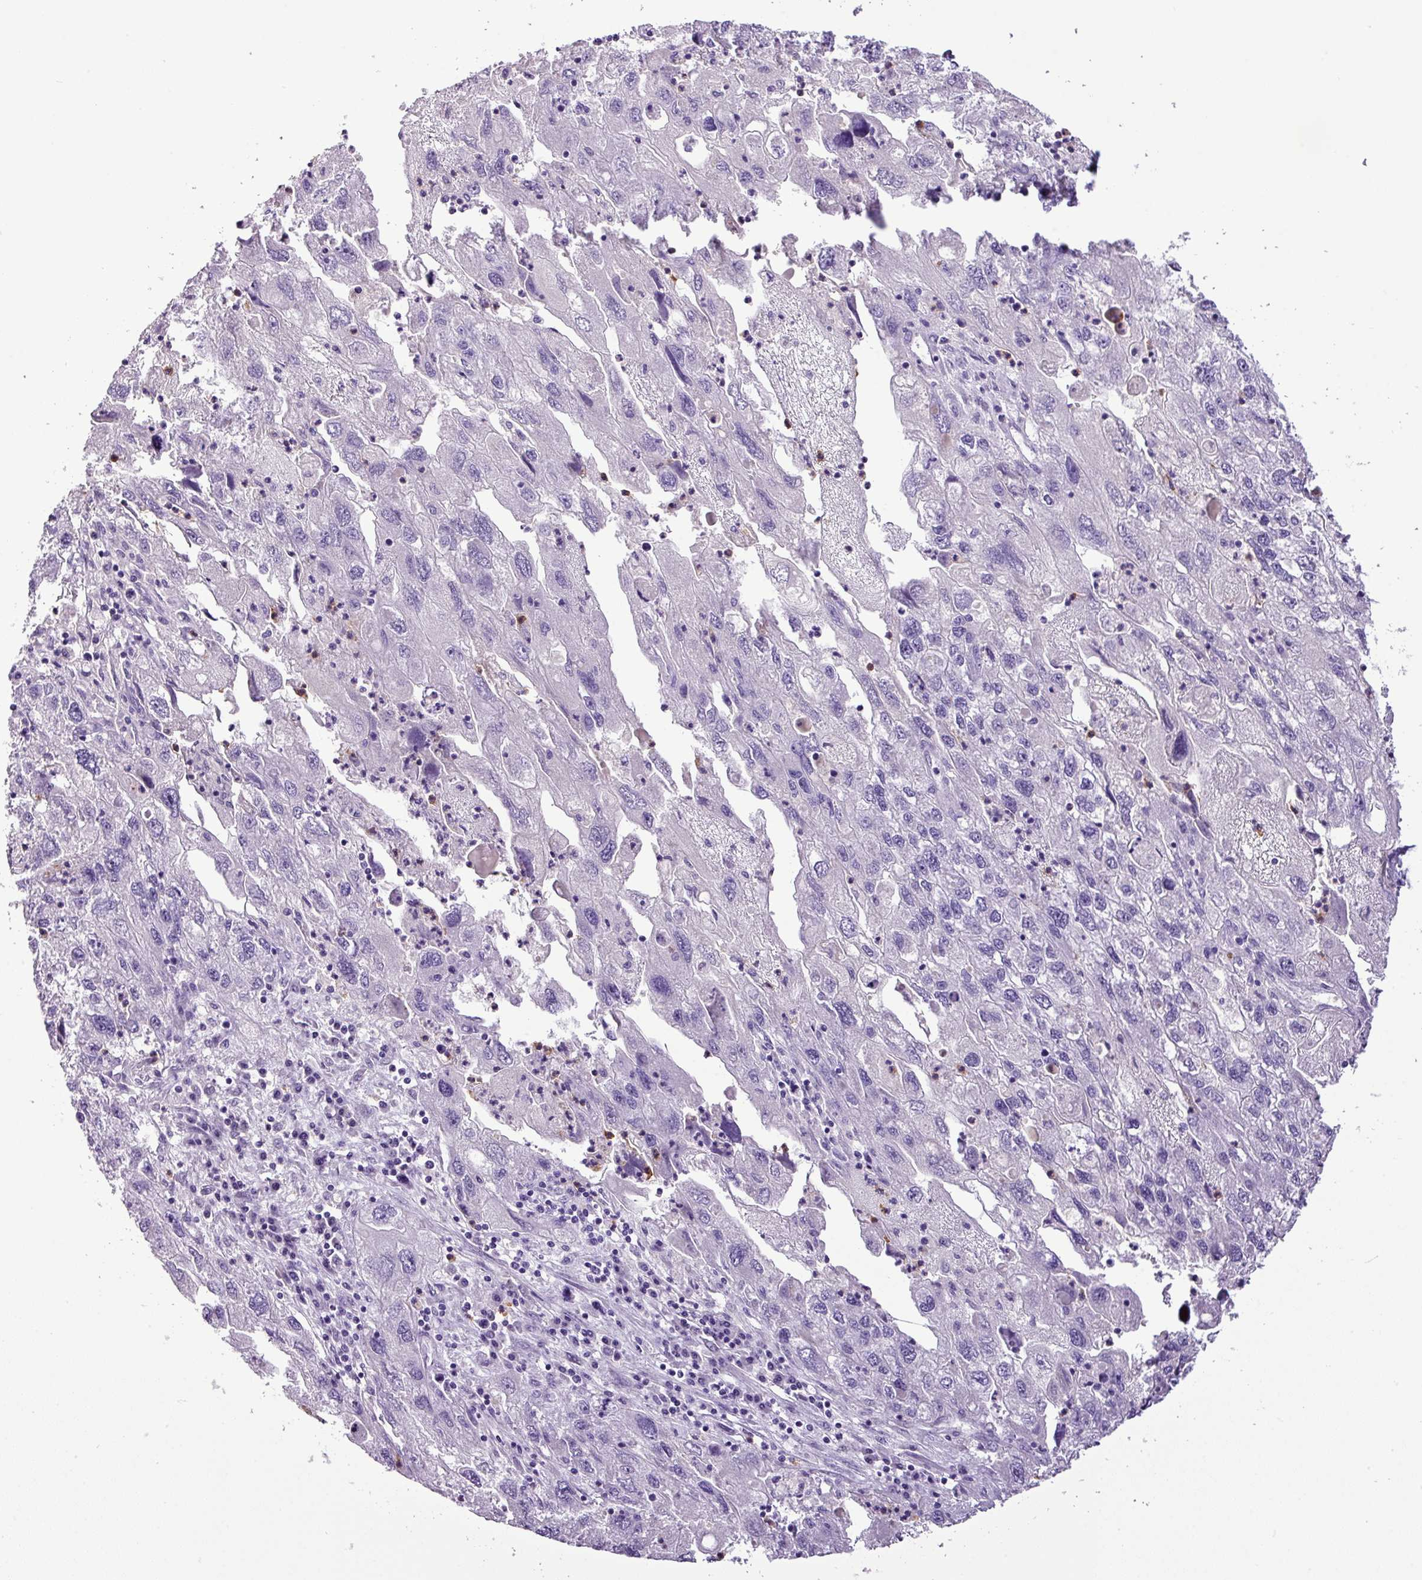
{"staining": {"intensity": "negative", "quantity": "none", "location": "none"}, "tissue": "endometrial cancer", "cell_type": "Tumor cells", "image_type": "cancer", "snomed": [{"axis": "morphology", "description": "Adenocarcinoma, NOS"}, {"axis": "topography", "description": "Endometrium"}], "caption": "DAB immunohistochemical staining of adenocarcinoma (endometrial) exhibits no significant positivity in tumor cells.", "gene": "HTR3E", "patient": {"sex": "female", "age": 49}}